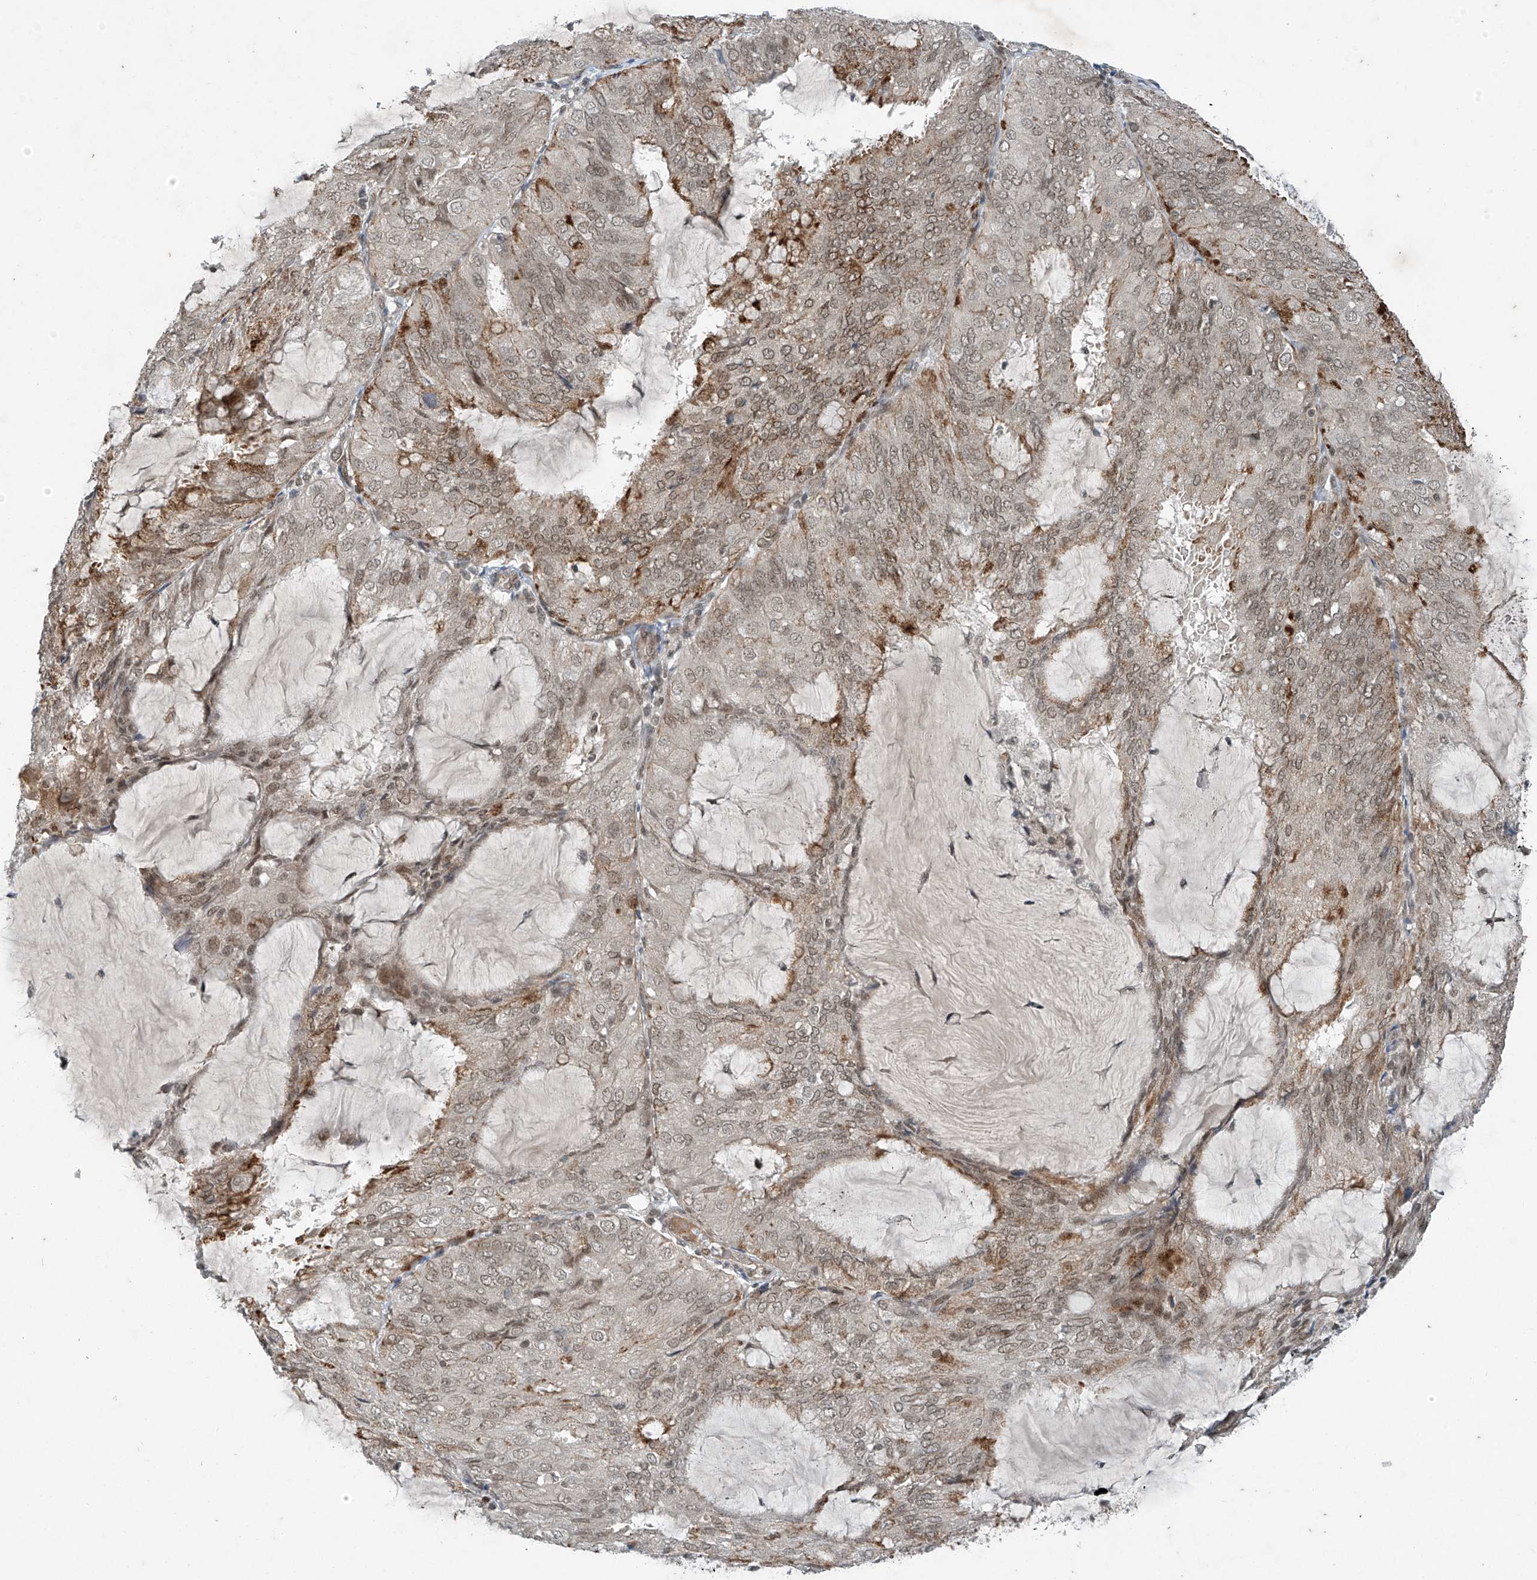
{"staining": {"intensity": "weak", "quantity": ">75%", "location": "cytoplasmic/membranous,nuclear"}, "tissue": "endometrial cancer", "cell_type": "Tumor cells", "image_type": "cancer", "snomed": [{"axis": "morphology", "description": "Adenocarcinoma, NOS"}, {"axis": "topography", "description": "Endometrium"}], "caption": "Brown immunohistochemical staining in endometrial cancer (adenocarcinoma) reveals weak cytoplasmic/membranous and nuclear expression in about >75% of tumor cells.", "gene": "TAF8", "patient": {"sex": "female", "age": 81}}